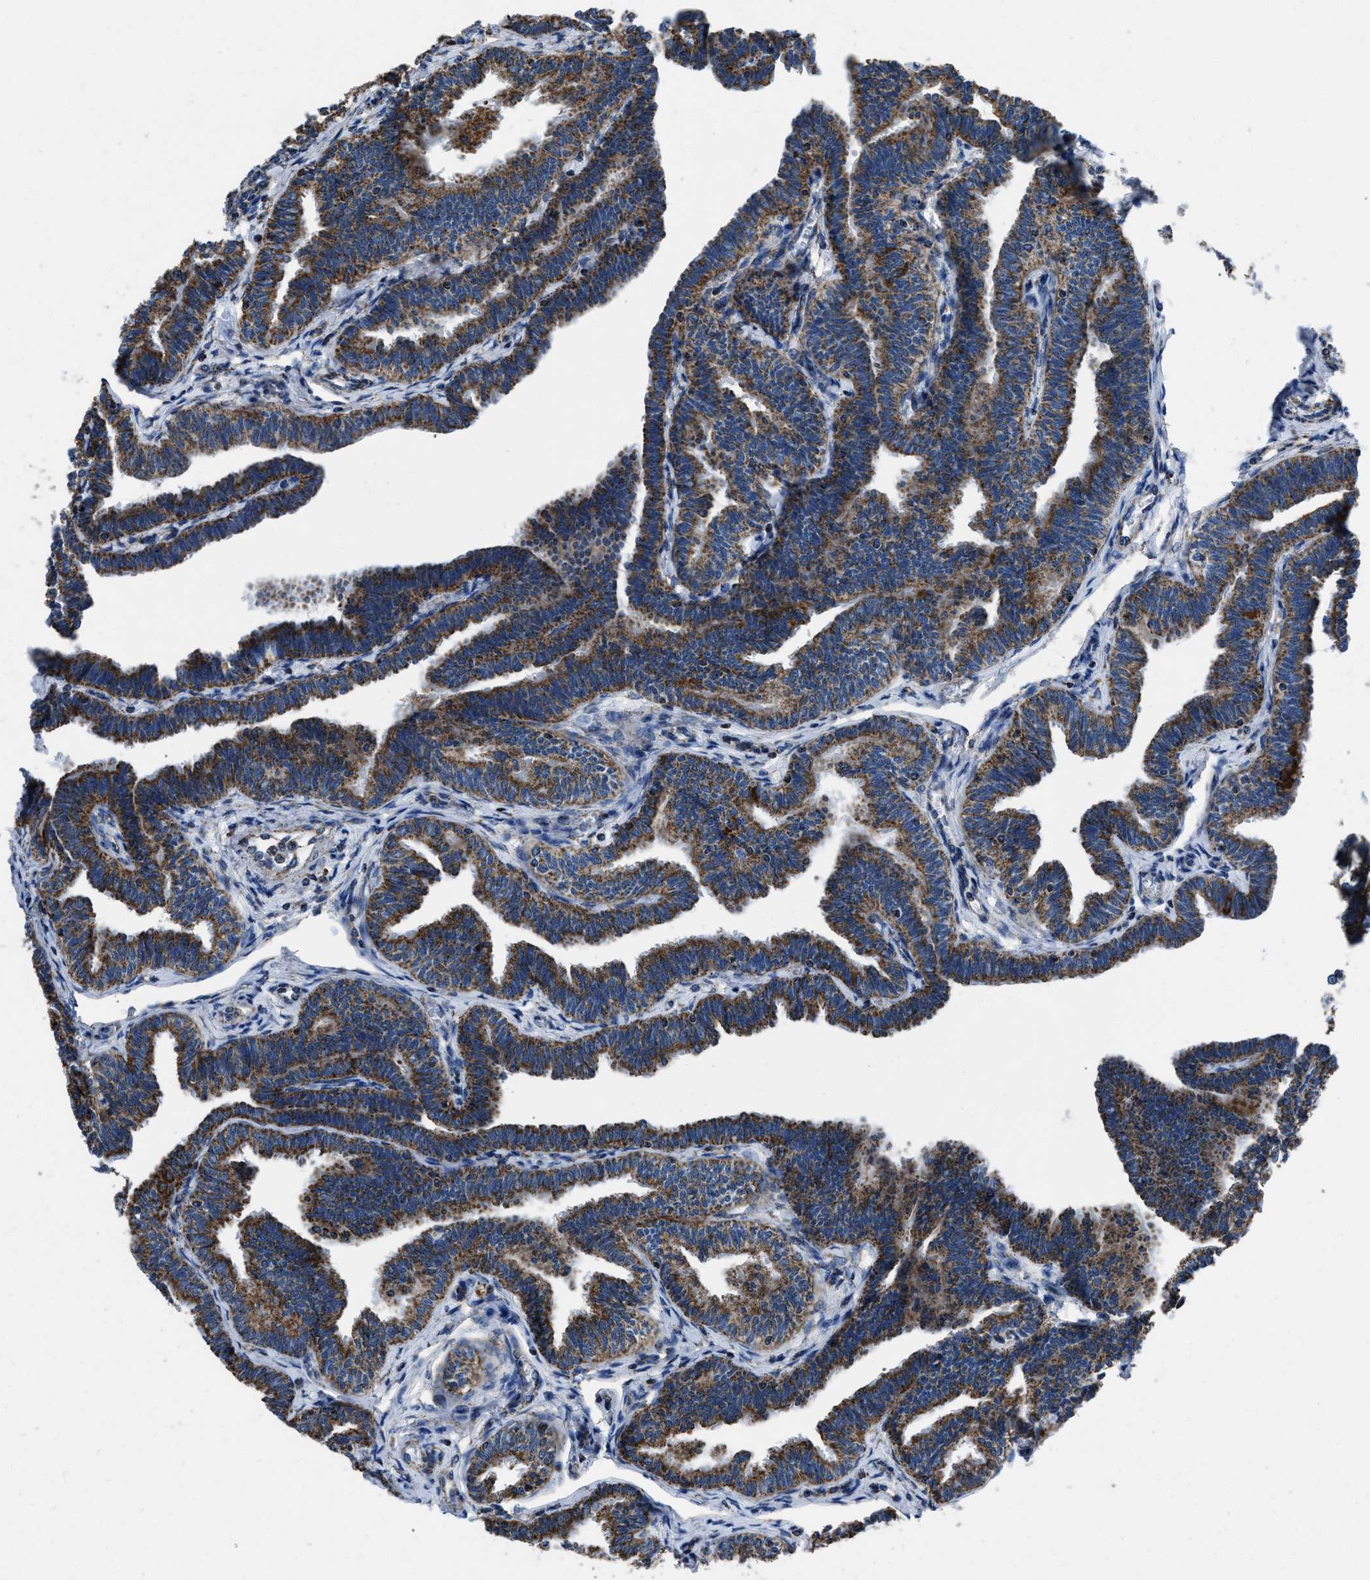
{"staining": {"intensity": "strong", "quantity": ">75%", "location": "cytoplasmic/membranous"}, "tissue": "fallopian tube", "cell_type": "Glandular cells", "image_type": "normal", "snomed": [{"axis": "morphology", "description": "Normal tissue, NOS"}, {"axis": "topography", "description": "Fallopian tube"}, {"axis": "topography", "description": "Ovary"}], "caption": "Fallopian tube stained with a protein marker displays strong staining in glandular cells.", "gene": "NSD3", "patient": {"sex": "female", "age": 23}}